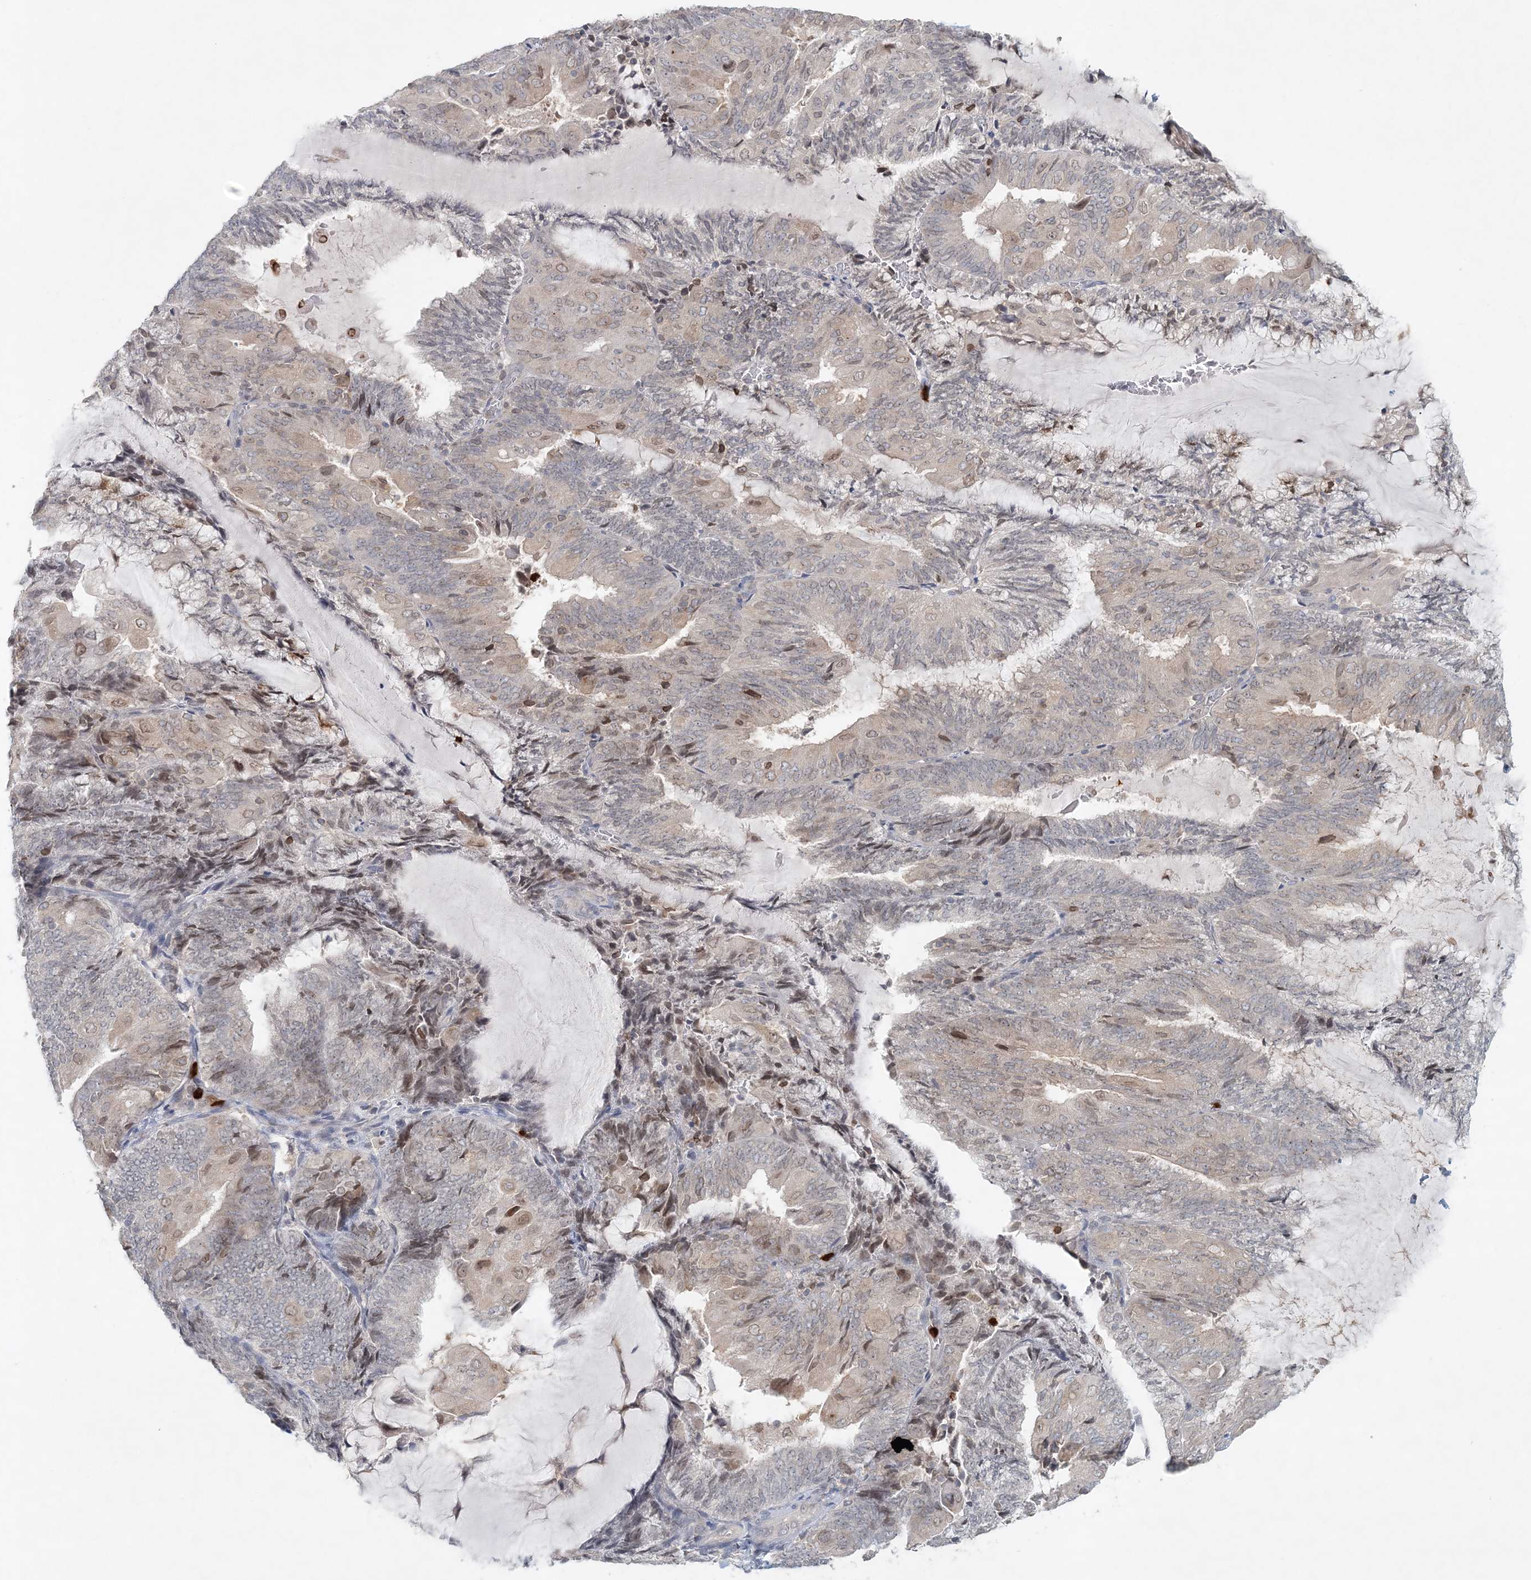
{"staining": {"intensity": "weak", "quantity": "<25%", "location": "cytoplasmic/membranous,nuclear"}, "tissue": "endometrial cancer", "cell_type": "Tumor cells", "image_type": "cancer", "snomed": [{"axis": "morphology", "description": "Adenocarcinoma, NOS"}, {"axis": "topography", "description": "Endometrium"}], "caption": "Adenocarcinoma (endometrial) was stained to show a protein in brown. There is no significant staining in tumor cells. (DAB immunohistochemistry, high magnification).", "gene": "NUP54", "patient": {"sex": "female", "age": 81}}